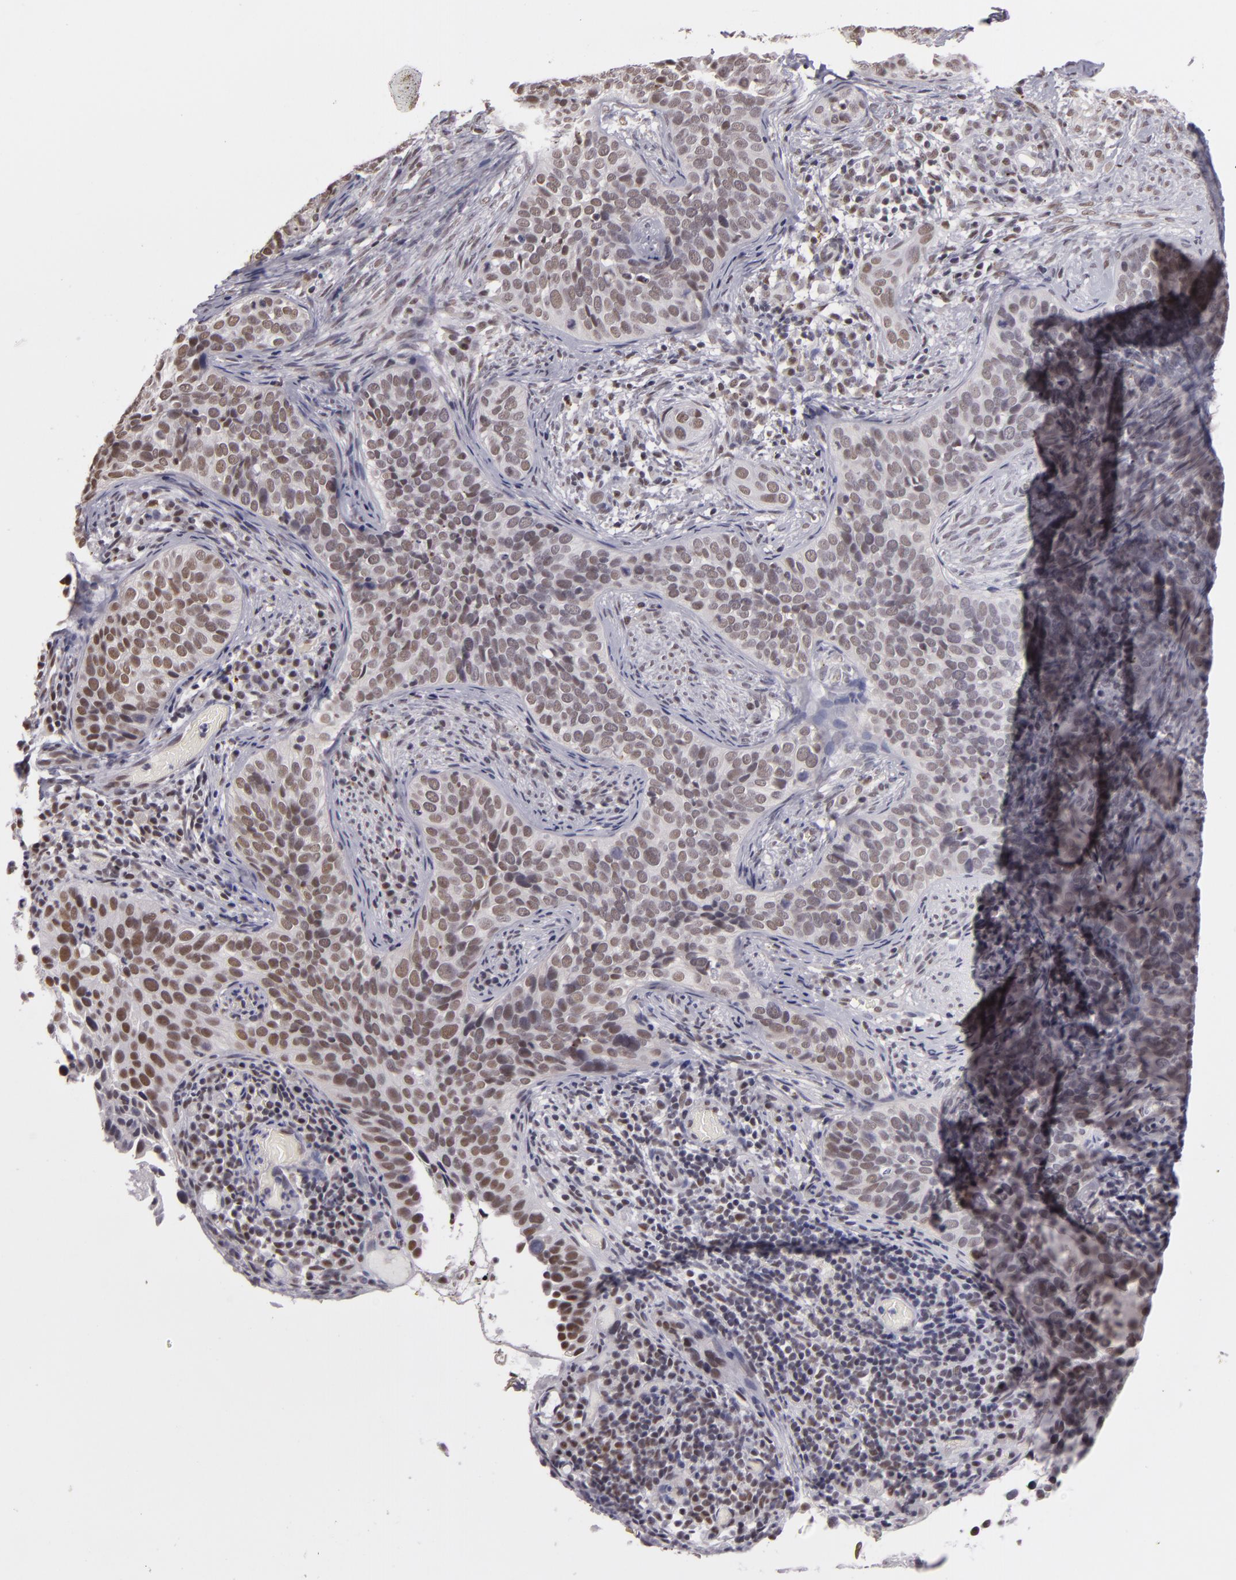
{"staining": {"intensity": "weak", "quantity": ">75%", "location": "nuclear"}, "tissue": "cervical cancer", "cell_type": "Tumor cells", "image_type": "cancer", "snomed": [{"axis": "morphology", "description": "Squamous cell carcinoma, NOS"}, {"axis": "topography", "description": "Cervix"}], "caption": "Tumor cells demonstrate weak nuclear staining in about >75% of cells in cervical squamous cell carcinoma.", "gene": "INTS6", "patient": {"sex": "female", "age": 31}}